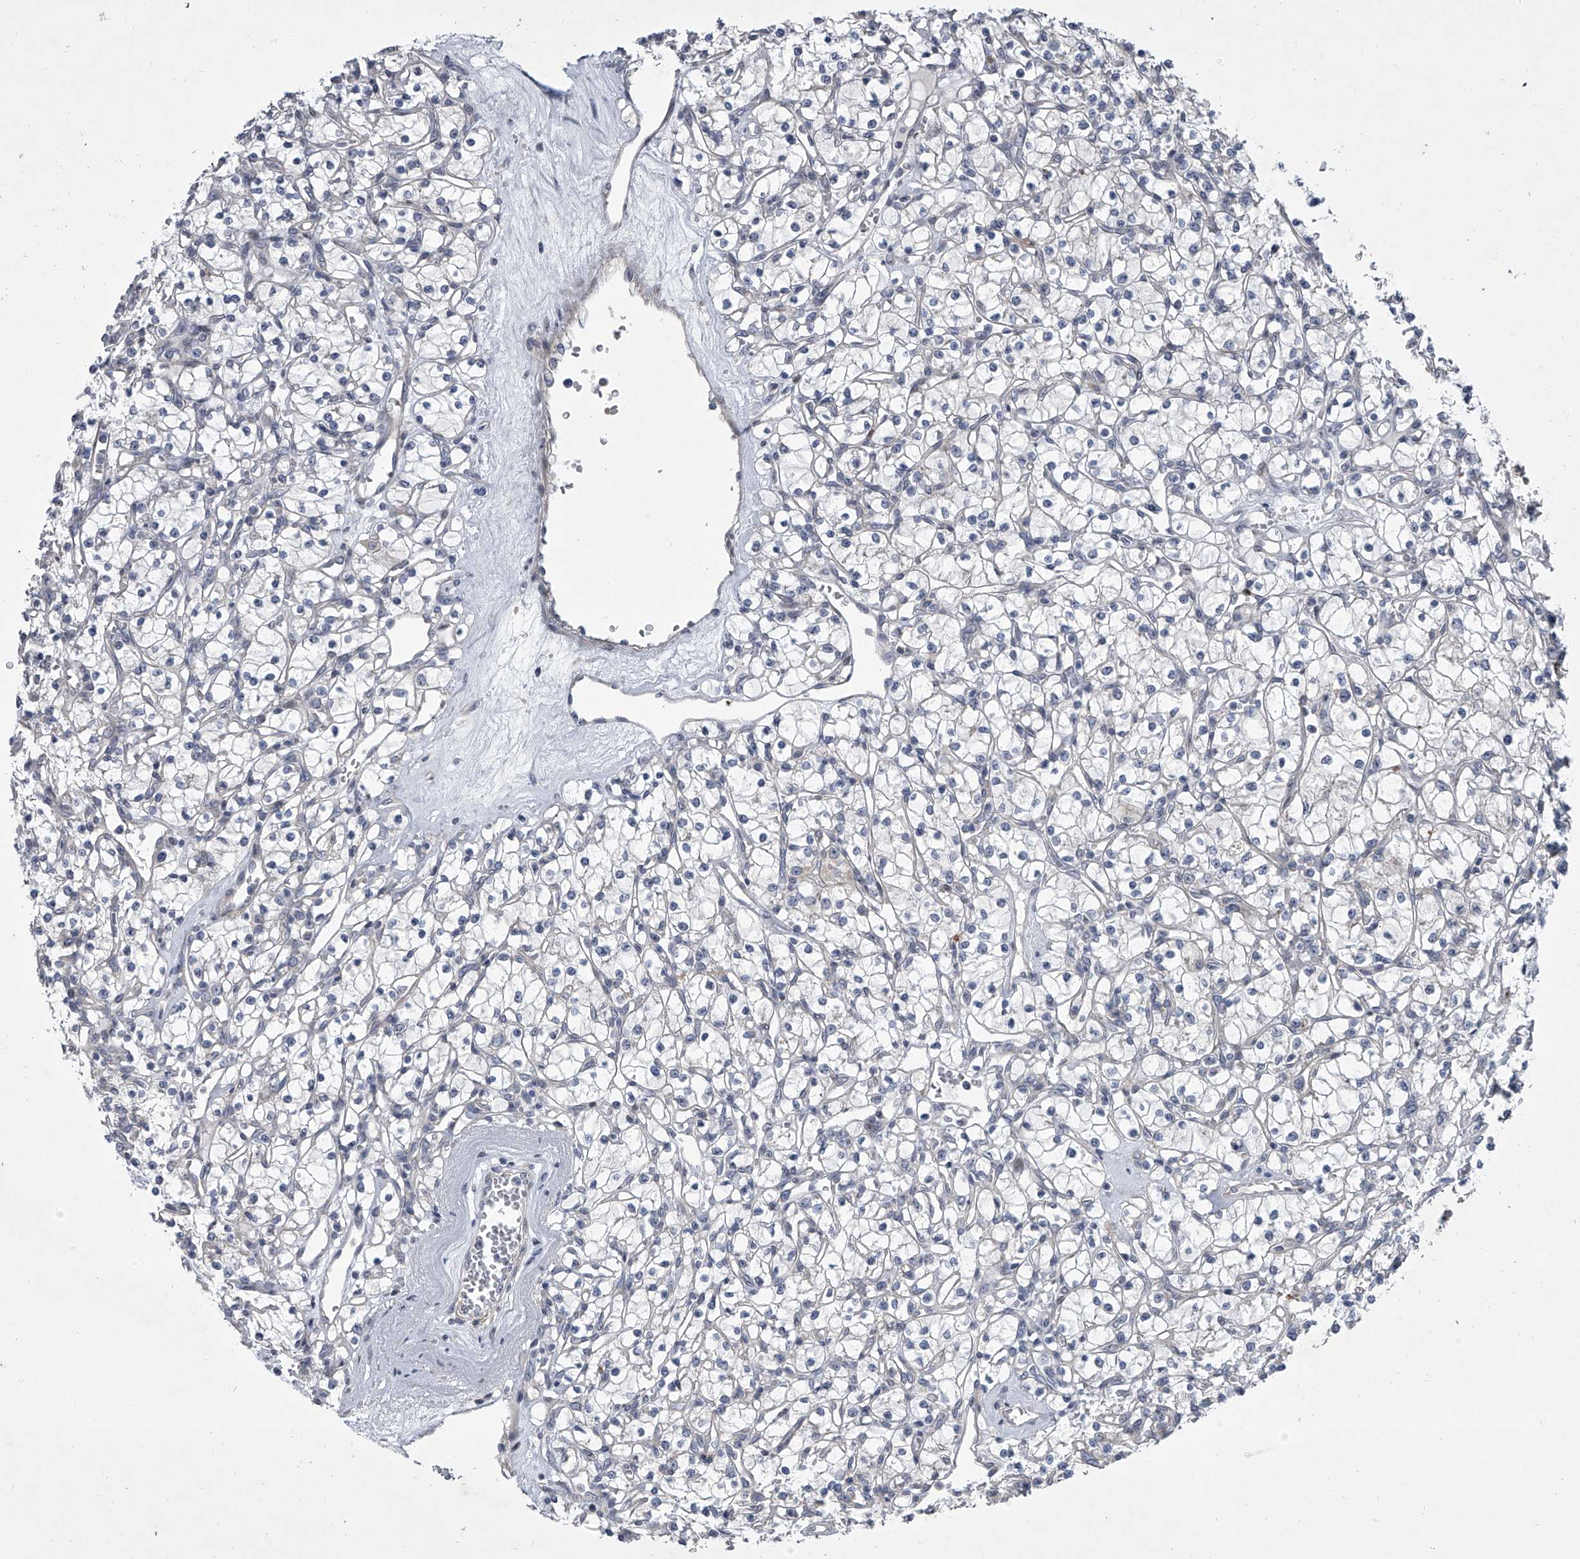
{"staining": {"intensity": "negative", "quantity": "none", "location": "none"}, "tissue": "renal cancer", "cell_type": "Tumor cells", "image_type": "cancer", "snomed": [{"axis": "morphology", "description": "Adenocarcinoma, NOS"}, {"axis": "topography", "description": "Kidney"}], "caption": "Immunohistochemistry (IHC) of renal cancer (adenocarcinoma) shows no expression in tumor cells.", "gene": "HEATR6", "patient": {"sex": "female", "age": 59}}